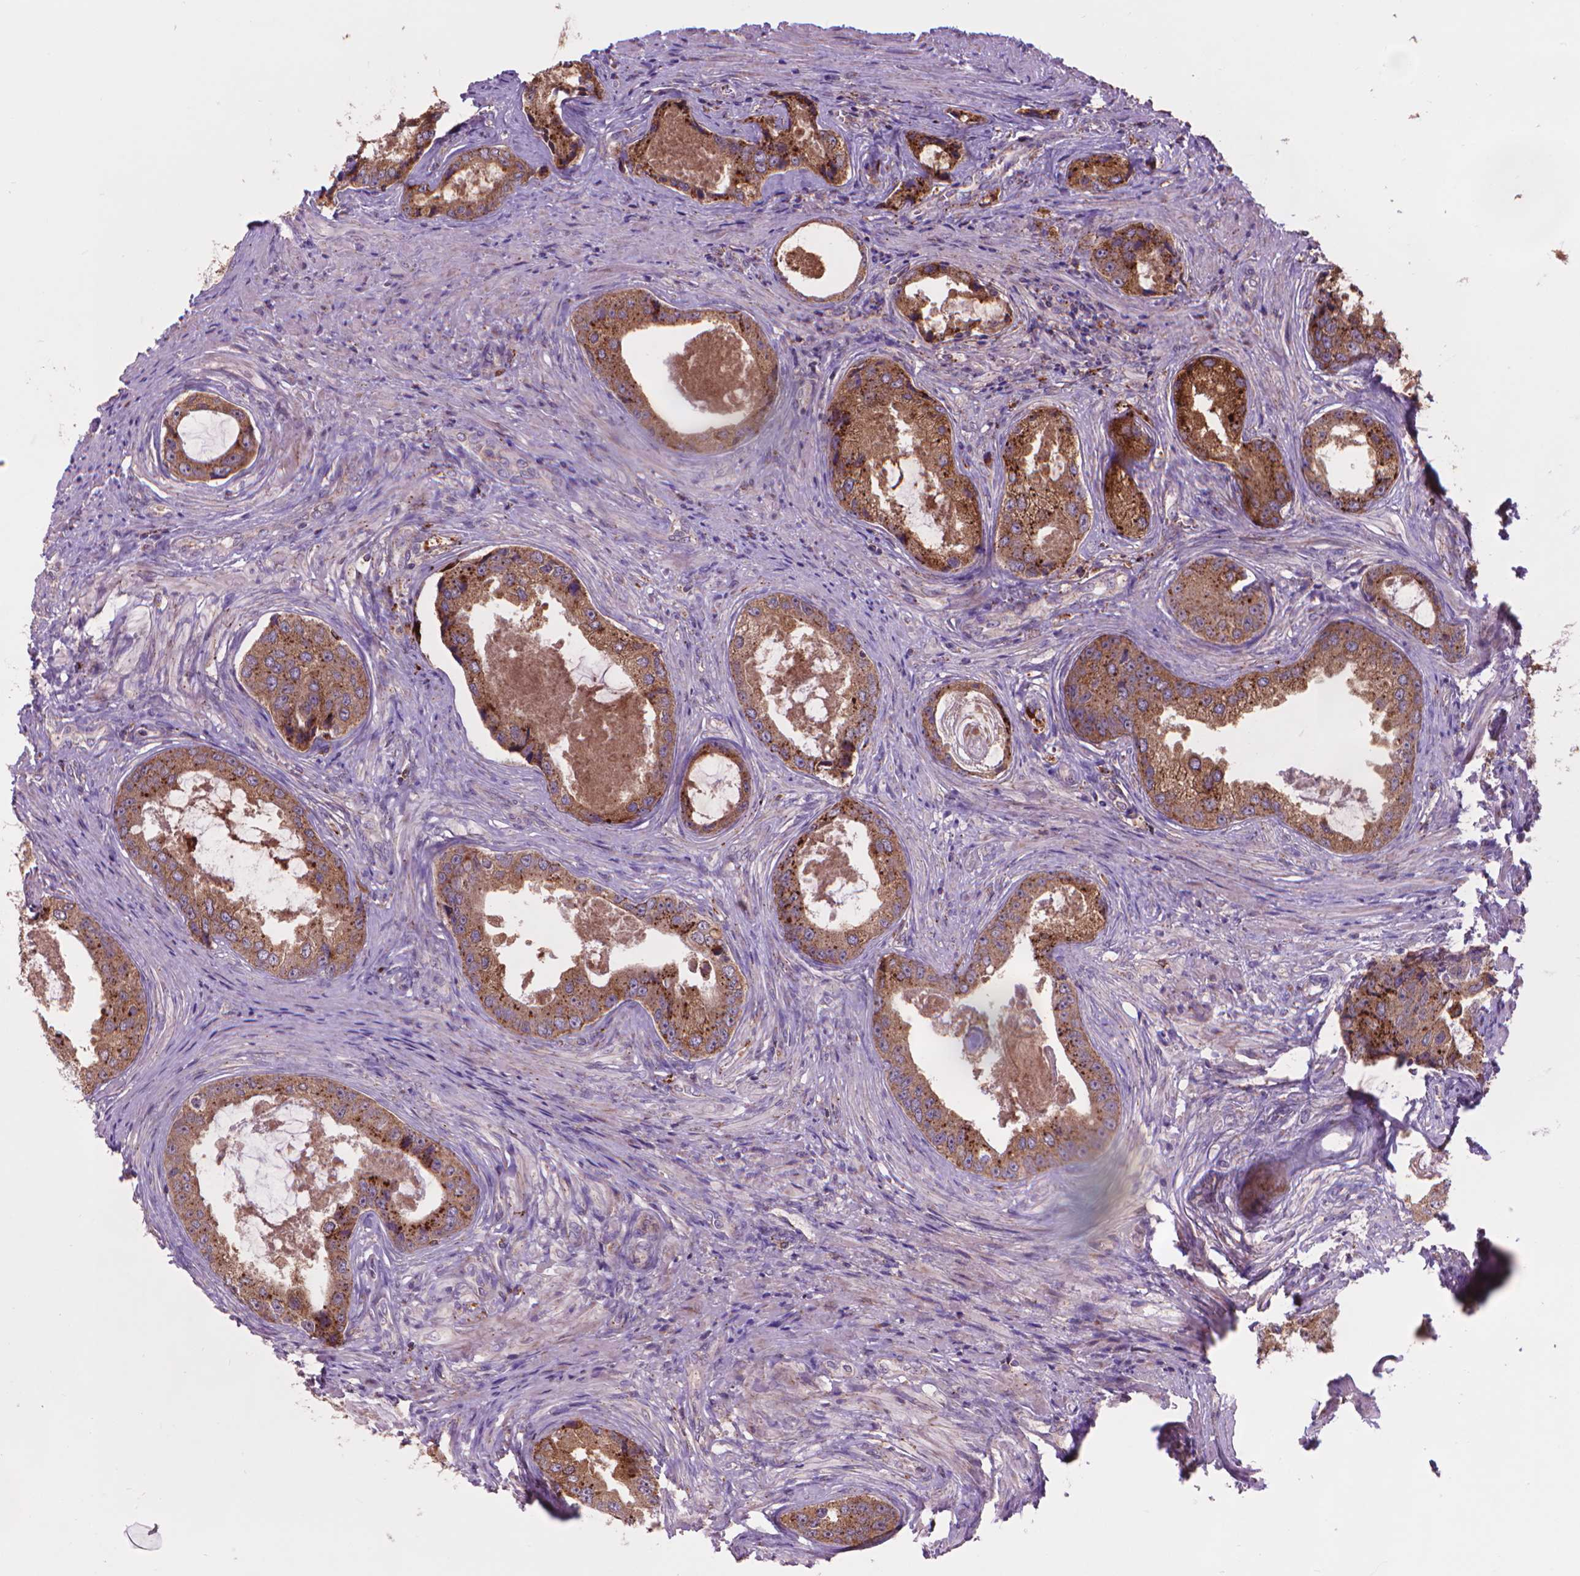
{"staining": {"intensity": "strong", "quantity": ">75%", "location": "cytoplasmic/membranous"}, "tissue": "prostate cancer", "cell_type": "Tumor cells", "image_type": "cancer", "snomed": [{"axis": "morphology", "description": "Adenocarcinoma, Low grade"}, {"axis": "topography", "description": "Prostate"}], "caption": "Immunohistochemistry (DAB) staining of prostate low-grade adenocarcinoma shows strong cytoplasmic/membranous protein expression in about >75% of tumor cells. The staining is performed using DAB brown chromogen to label protein expression. The nuclei are counter-stained blue using hematoxylin.", "gene": "GLB1", "patient": {"sex": "male", "age": 68}}